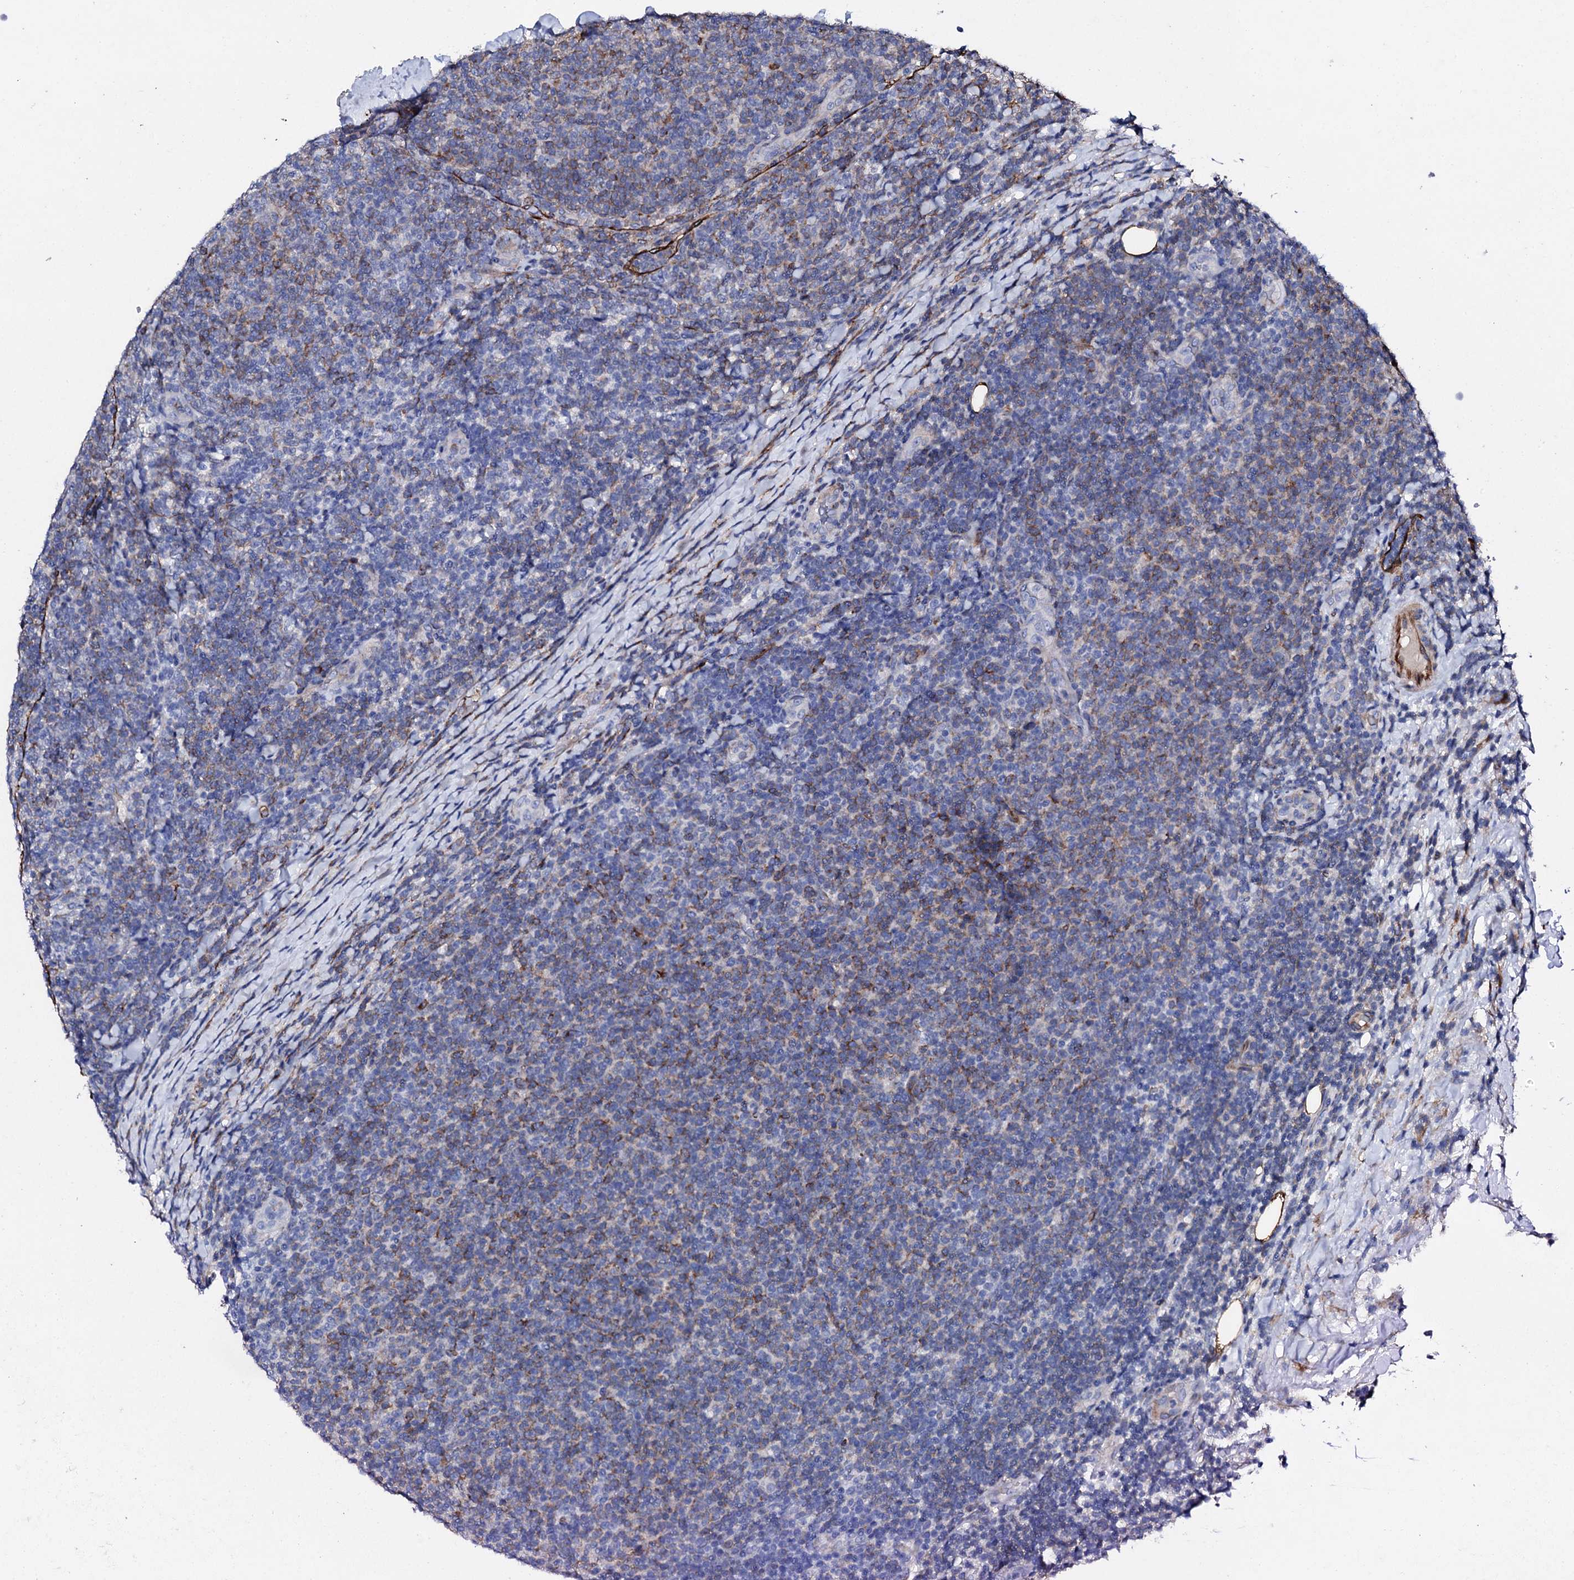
{"staining": {"intensity": "weak", "quantity": "<25%", "location": "cytoplasmic/membranous"}, "tissue": "lymphoma", "cell_type": "Tumor cells", "image_type": "cancer", "snomed": [{"axis": "morphology", "description": "Malignant lymphoma, non-Hodgkin's type, Low grade"}, {"axis": "topography", "description": "Lymph node"}], "caption": "Photomicrograph shows no protein staining in tumor cells of lymphoma tissue.", "gene": "DBX1", "patient": {"sex": "male", "age": 66}}